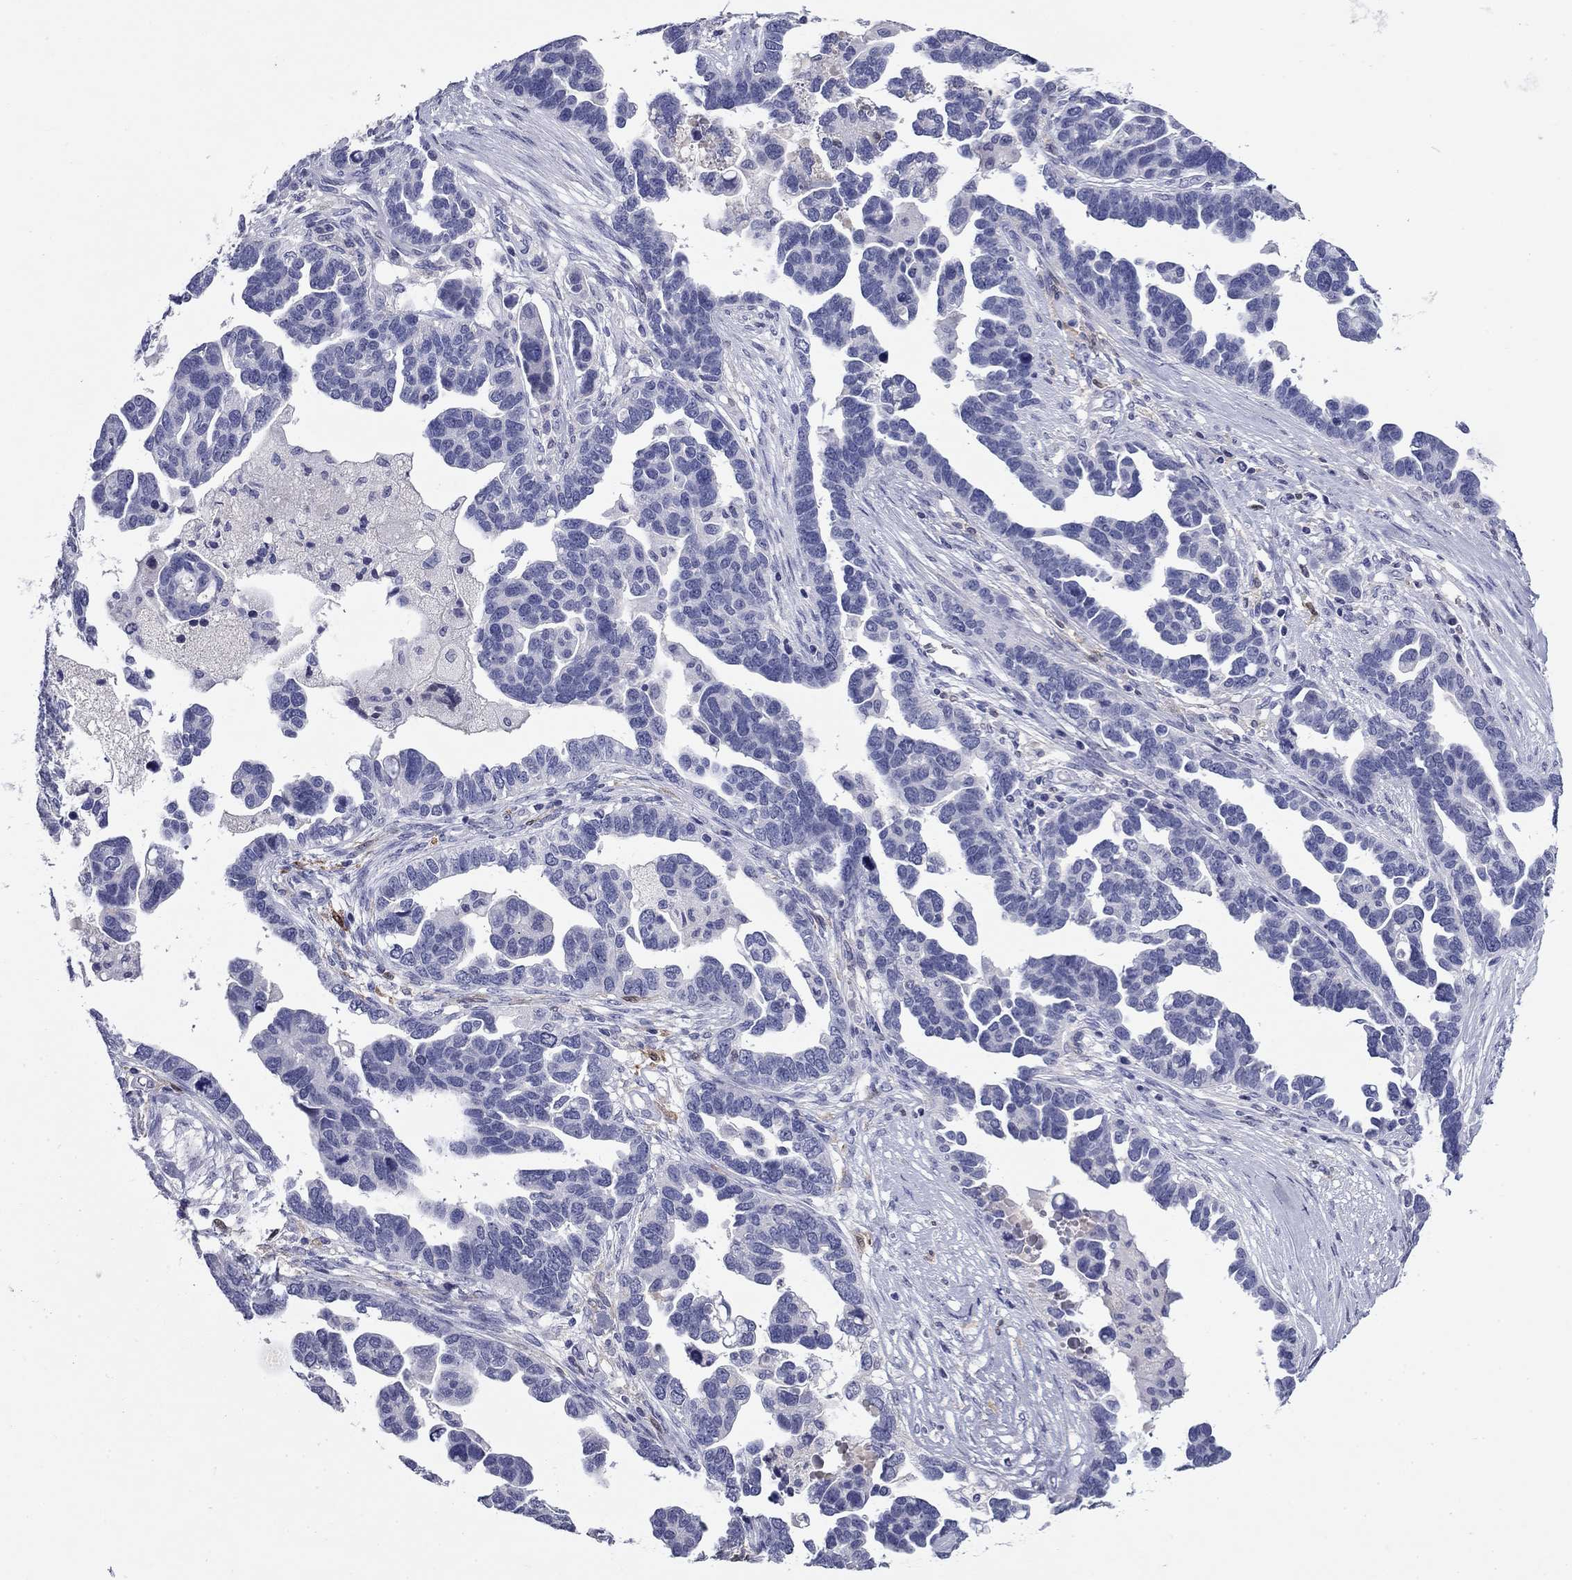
{"staining": {"intensity": "negative", "quantity": "none", "location": "none"}, "tissue": "ovarian cancer", "cell_type": "Tumor cells", "image_type": "cancer", "snomed": [{"axis": "morphology", "description": "Cystadenocarcinoma, serous, NOS"}, {"axis": "topography", "description": "Ovary"}], "caption": "This image is of serous cystadenocarcinoma (ovarian) stained with IHC to label a protein in brown with the nuclei are counter-stained blue. There is no positivity in tumor cells.", "gene": "CFAP119", "patient": {"sex": "female", "age": 54}}